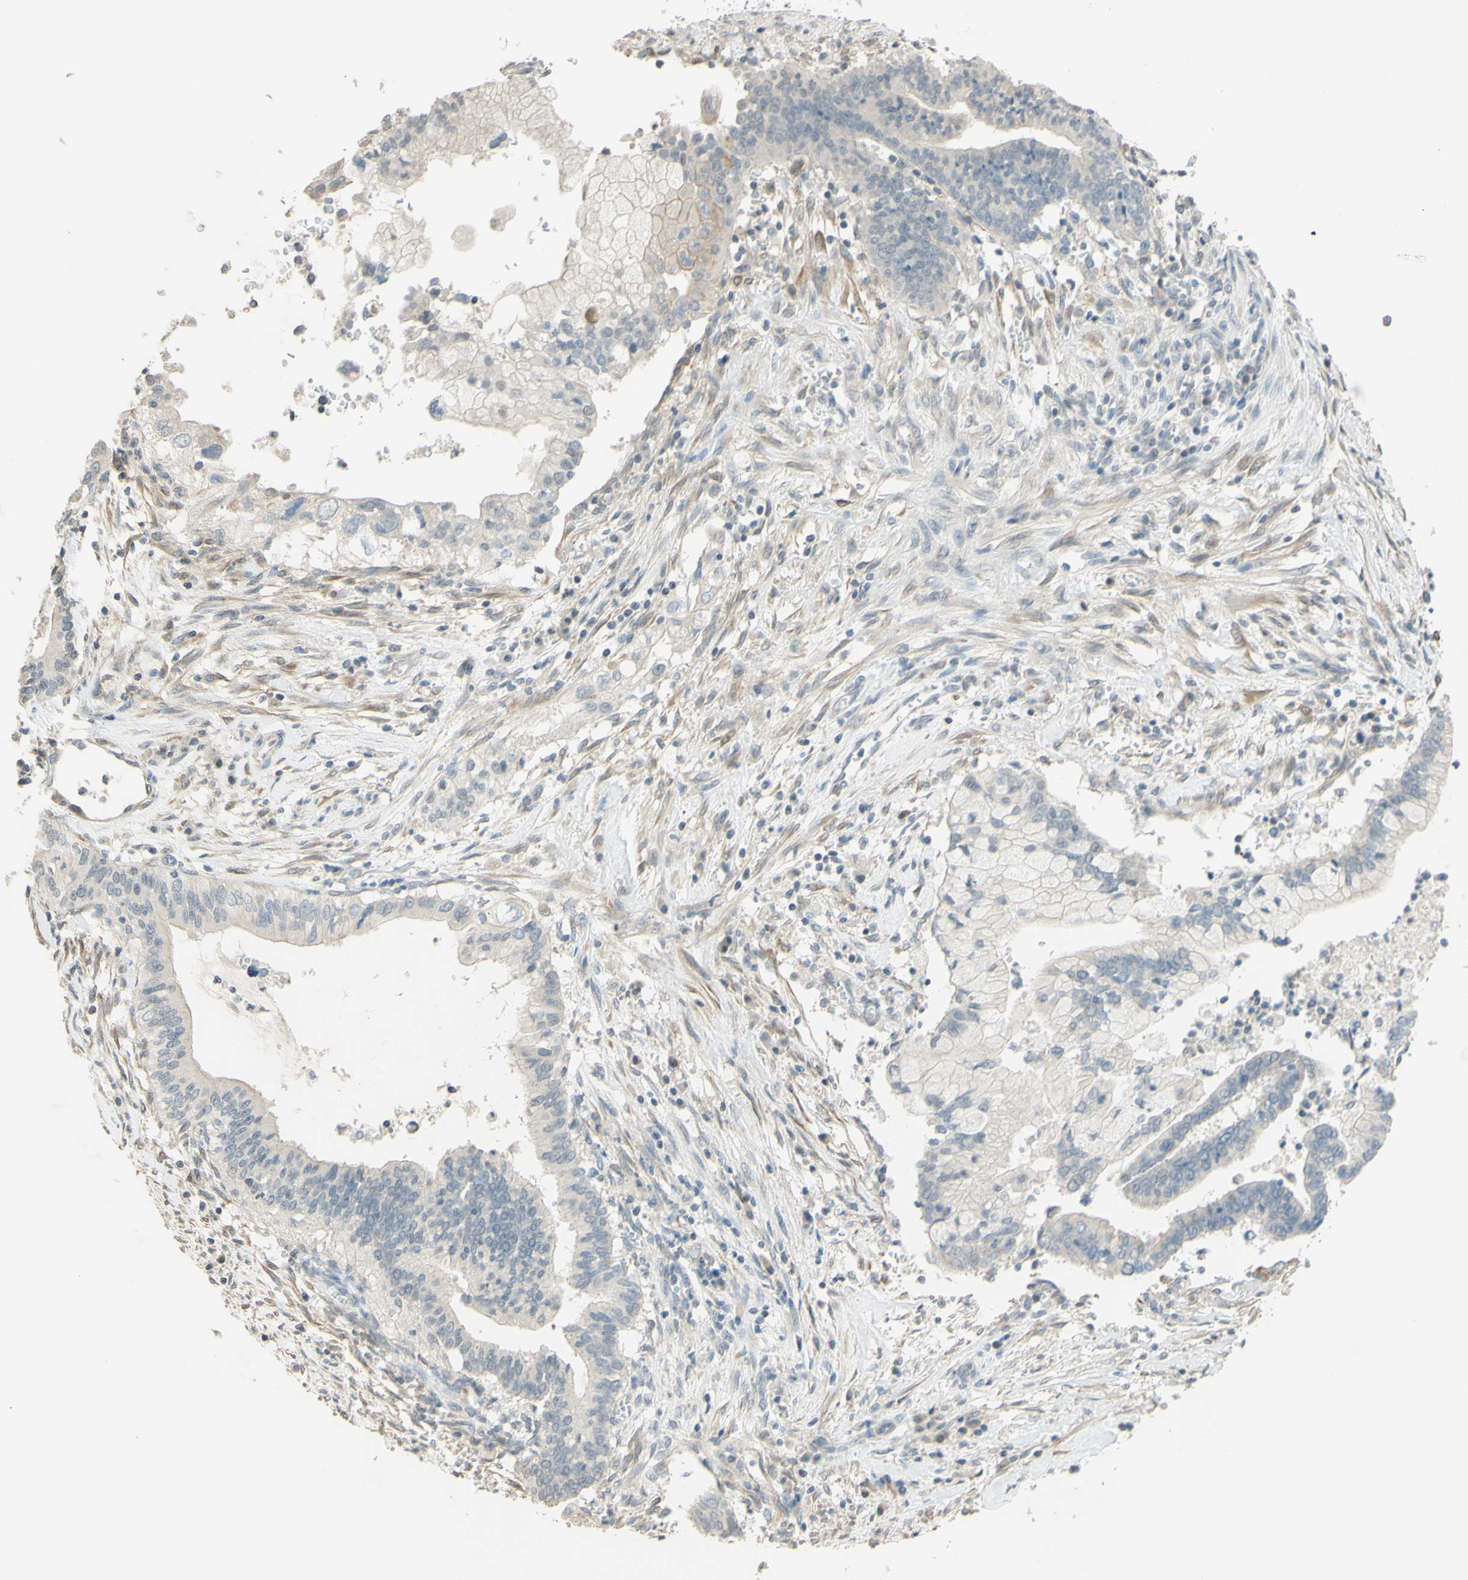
{"staining": {"intensity": "weak", "quantity": "25%-75%", "location": "cytoplasmic/membranous"}, "tissue": "cervical cancer", "cell_type": "Tumor cells", "image_type": "cancer", "snomed": [{"axis": "morphology", "description": "Adenocarcinoma, NOS"}, {"axis": "topography", "description": "Cervix"}], "caption": "This is an image of IHC staining of cervical adenocarcinoma, which shows weak expression in the cytoplasmic/membranous of tumor cells.", "gene": "MAG", "patient": {"sex": "female", "age": 44}}